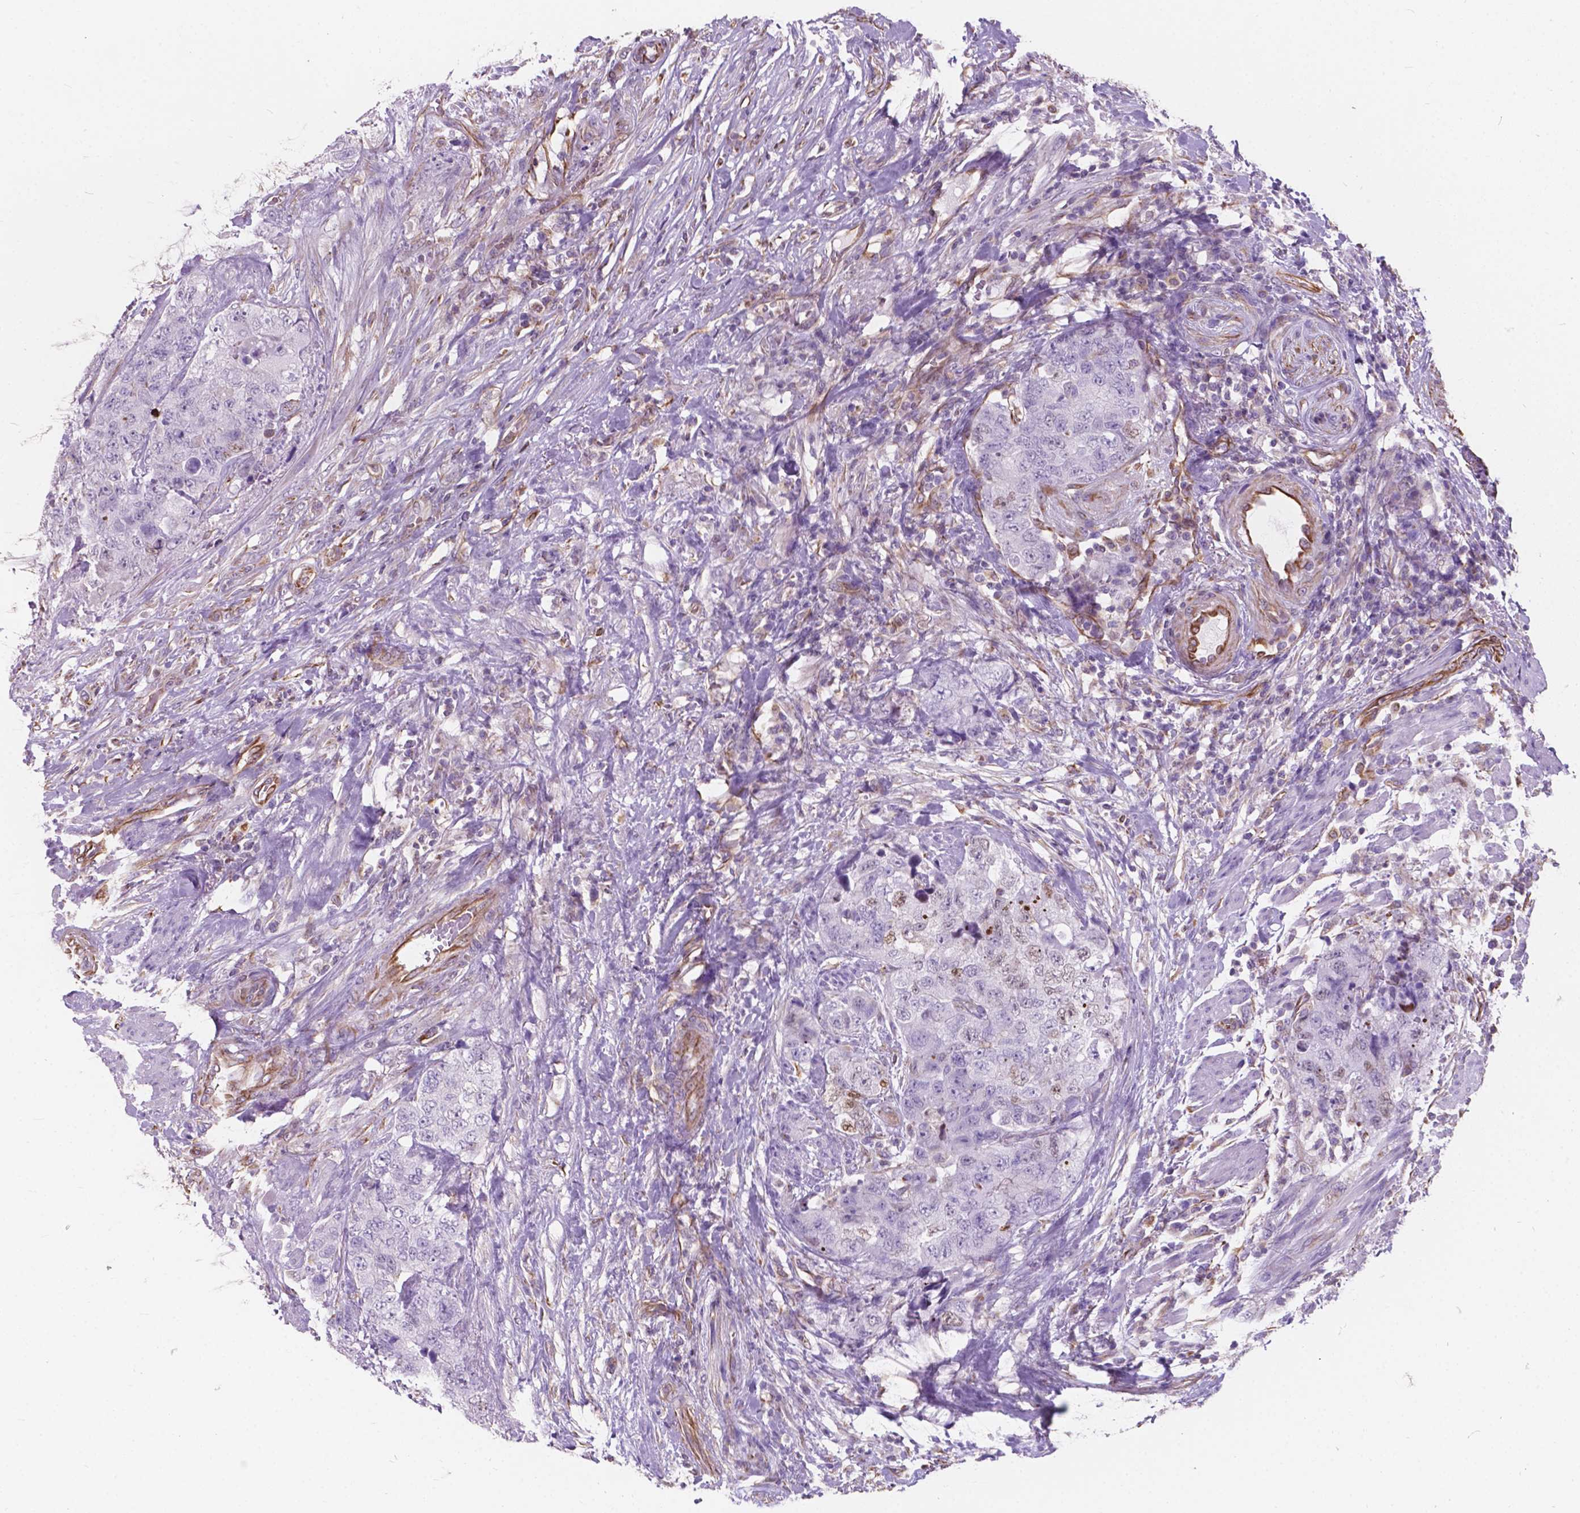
{"staining": {"intensity": "negative", "quantity": "none", "location": "none"}, "tissue": "urothelial cancer", "cell_type": "Tumor cells", "image_type": "cancer", "snomed": [{"axis": "morphology", "description": "Urothelial carcinoma, High grade"}, {"axis": "topography", "description": "Urinary bladder"}], "caption": "A photomicrograph of human urothelial cancer is negative for staining in tumor cells.", "gene": "AMOT", "patient": {"sex": "female", "age": 78}}